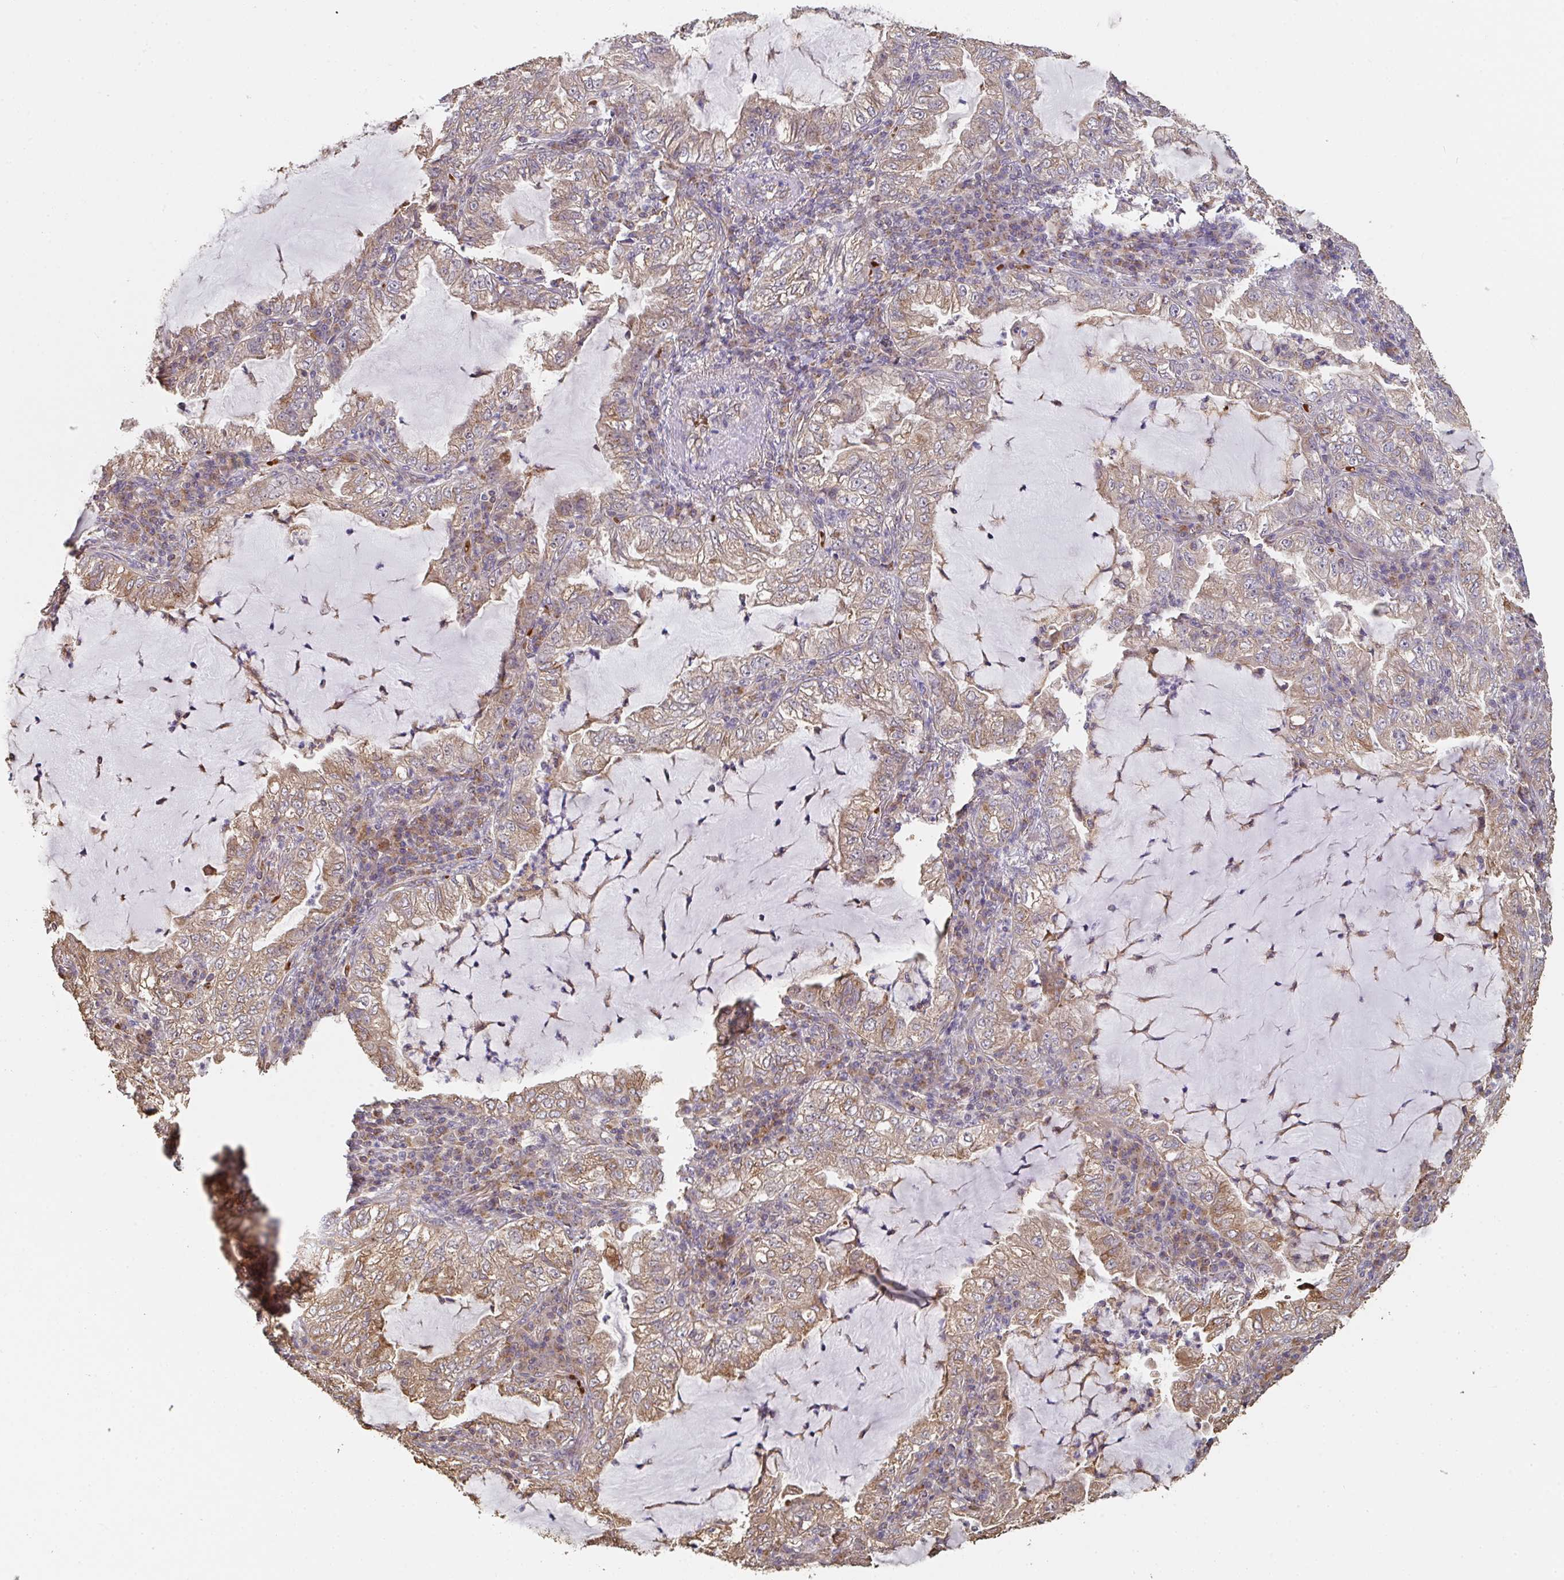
{"staining": {"intensity": "moderate", "quantity": ">75%", "location": "cytoplasmic/membranous"}, "tissue": "lung cancer", "cell_type": "Tumor cells", "image_type": "cancer", "snomed": [{"axis": "morphology", "description": "Adenocarcinoma, NOS"}, {"axis": "topography", "description": "Lung"}], "caption": "Lung cancer stained for a protein exhibits moderate cytoplasmic/membranous positivity in tumor cells.", "gene": "POLG", "patient": {"sex": "female", "age": 73}}